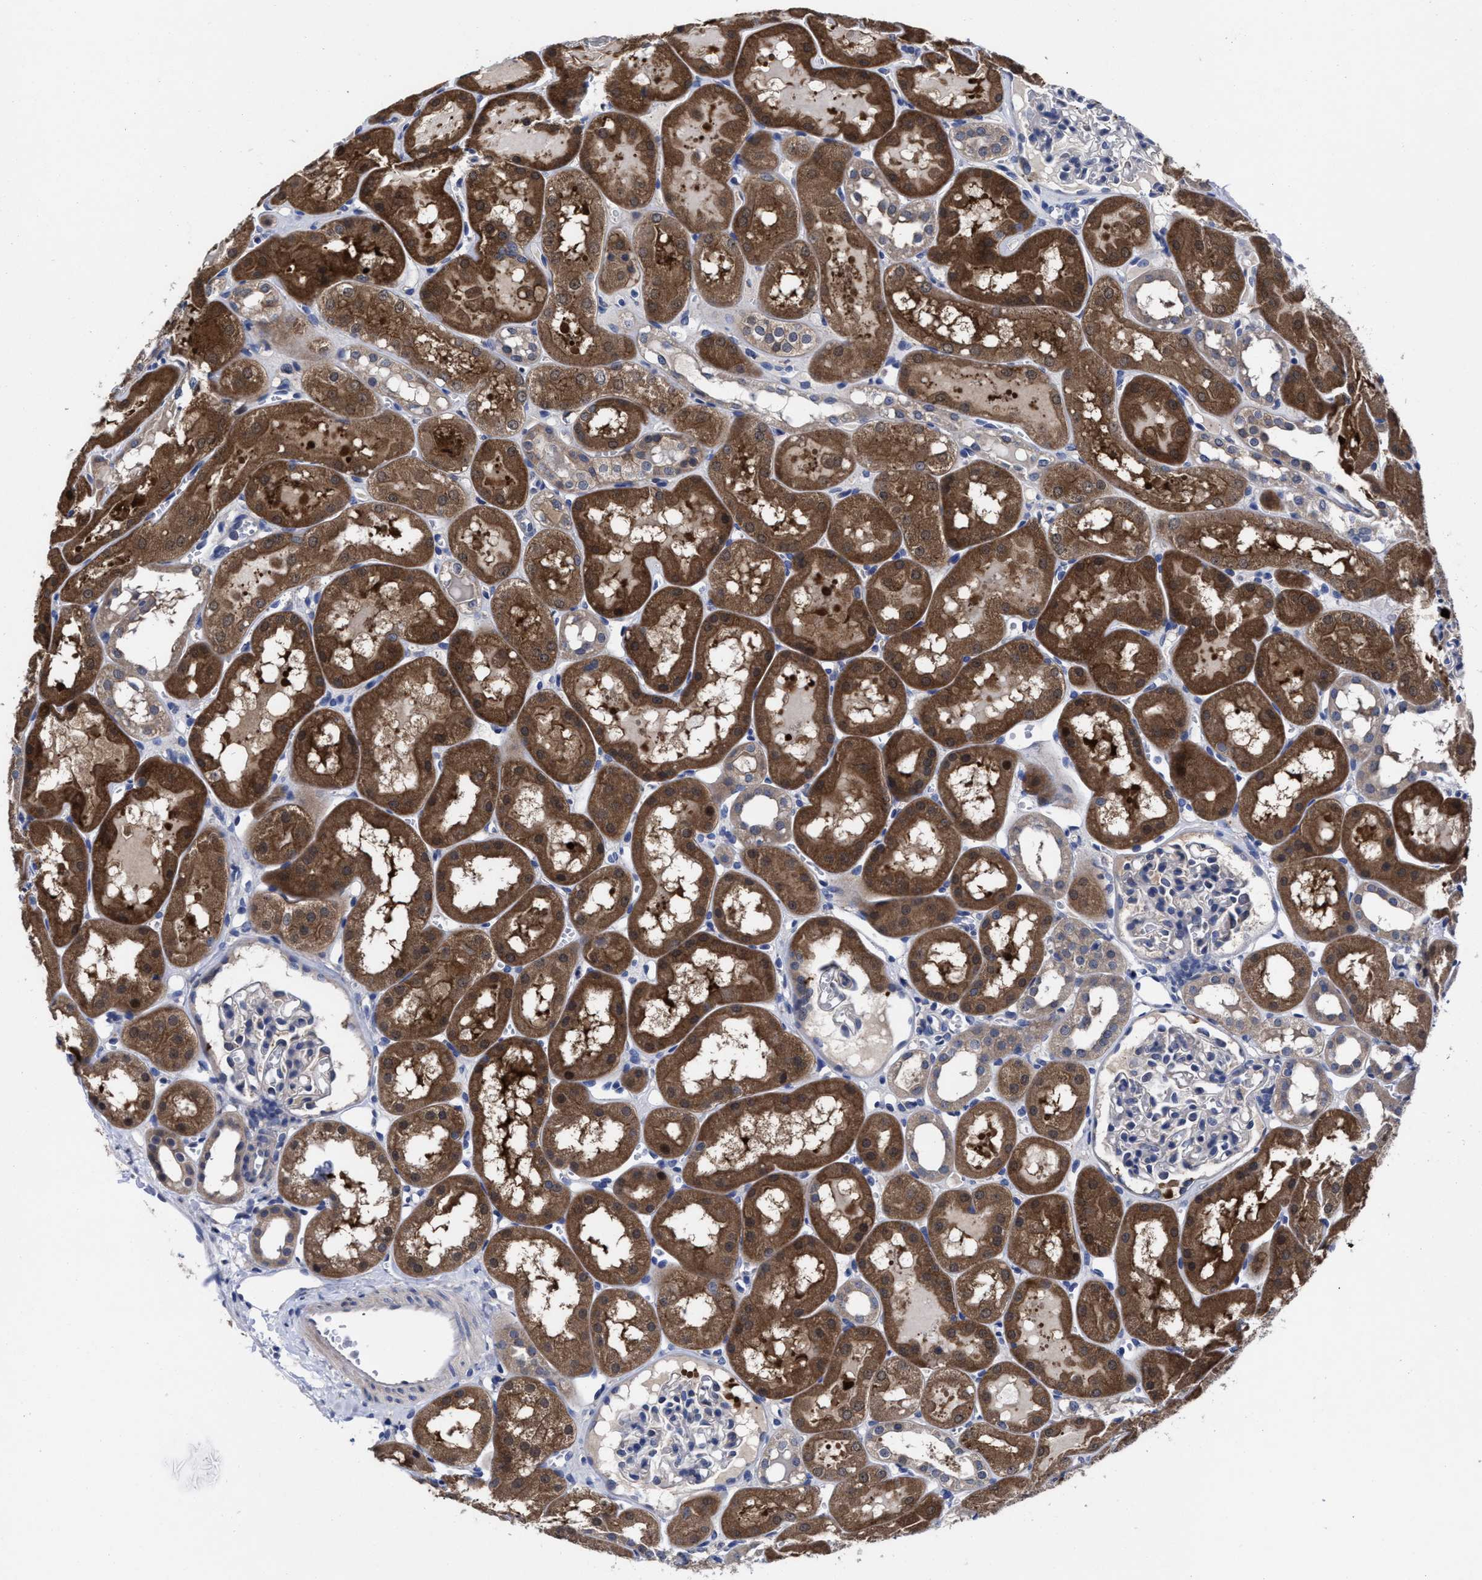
{"staining": {"intensity": "weak", "quantity": "25%-75%", "location": "cytoplasmic/membranous"}, "tissue": "kidney", "cell_type": "Cells in glomeruli", "image_type": "normal", "snomed": [{"axis": "morphology", "description": "Normal tissue, NOS"}, {"axis": "topography", "description": "Kidney"}, {"axis": "topography", "description": "Urinary bladder"}], "caption": "Immunohistochemistry image of unremarkable human kidney stained for a protein (brown), which exhibits low levels of weak cytoplasmic/membranous expression in about 25%-75% of cells in glomeruli.", "gene": "TXNDC17", "patient": {"sex": "male", "age": 16}}